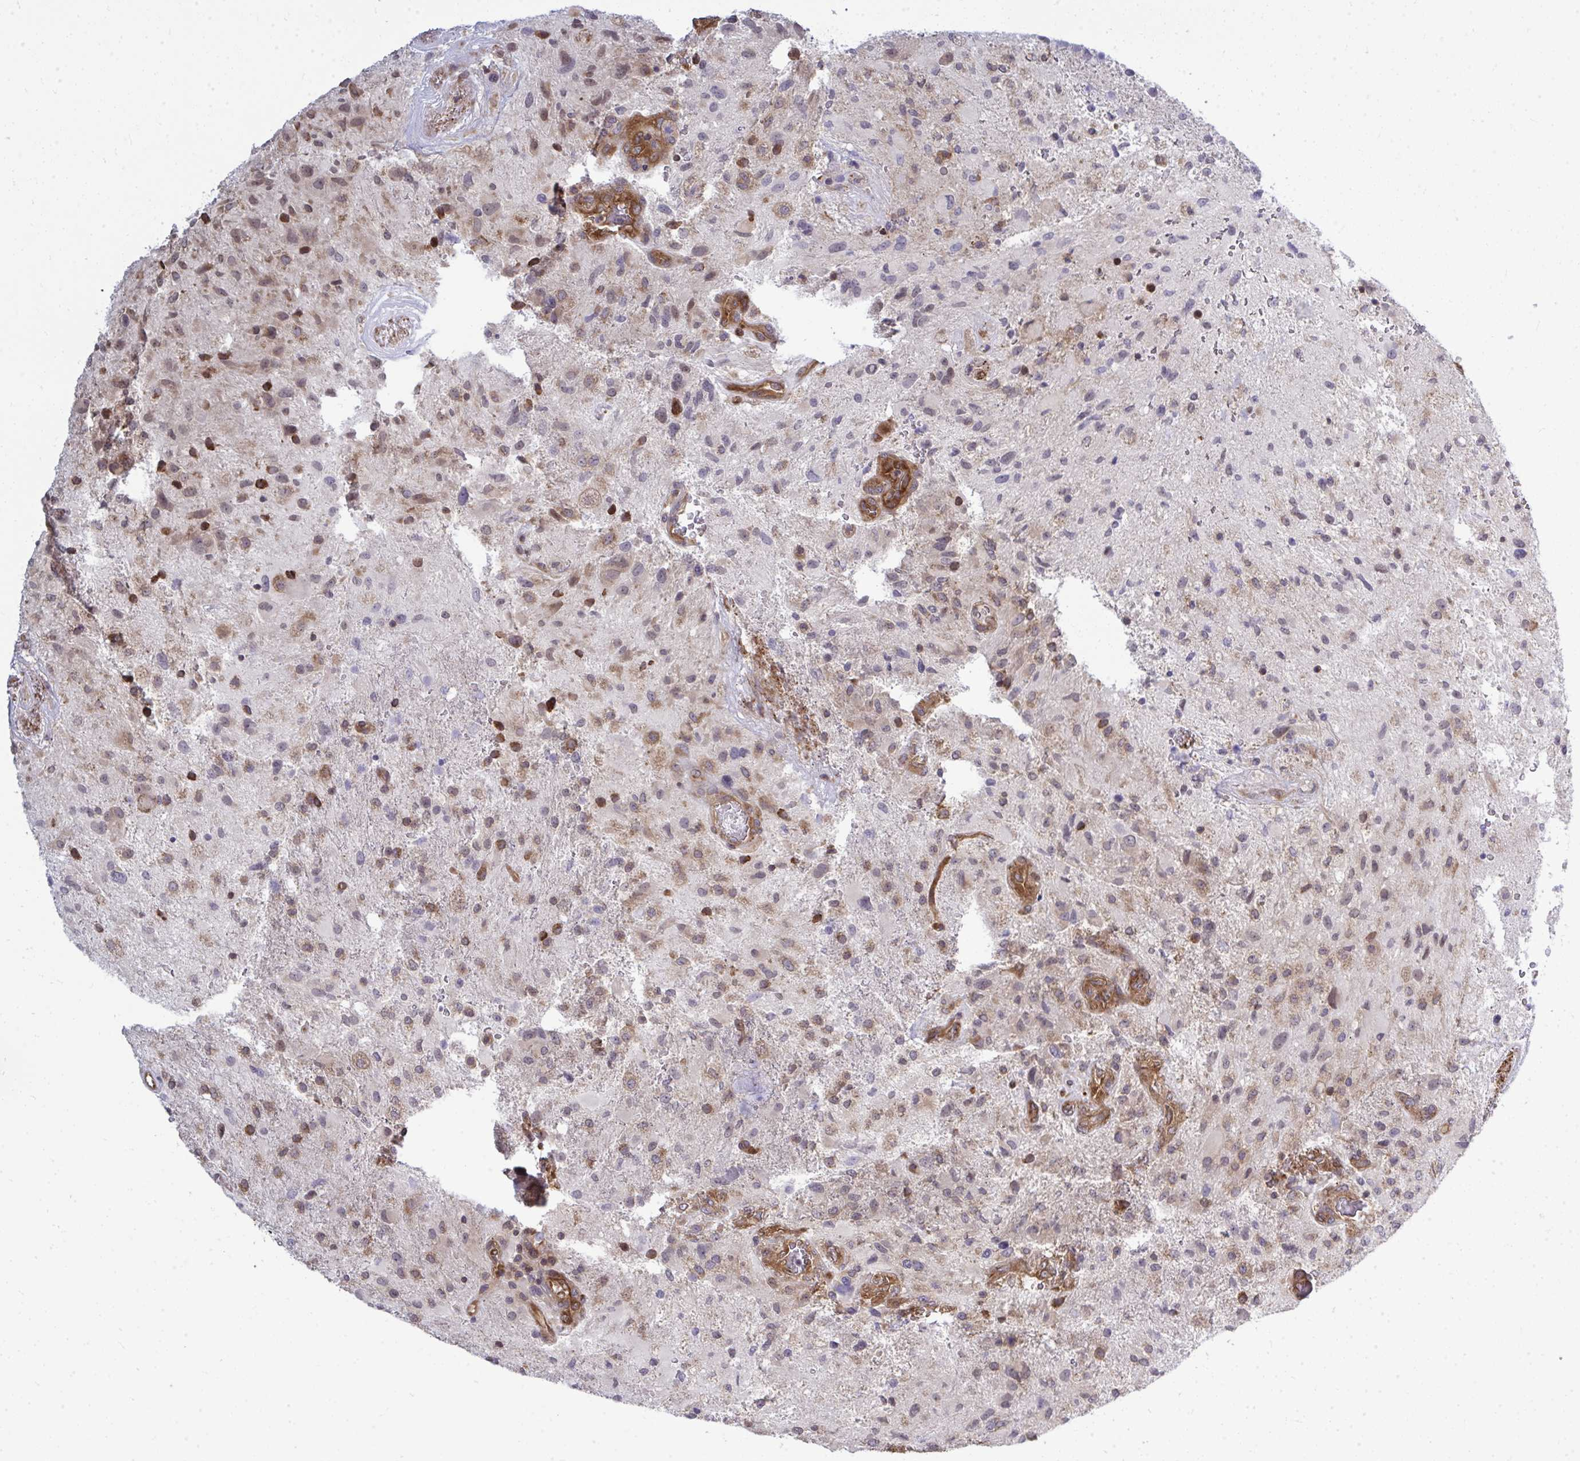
{"staining": {"intensity": "moderate", "quantity": "25%-75%", "location": "cytoplasmic/membranous"}, "tissue": "glioma", "cell_type": "Tumor cells", "image_type": "cancer", "snomed": [{"axis": "morphology", "description": "Glioma, malignant, High grade"}, {"axis": "topography", "description": "Brain"}], "caption": "Glioma was stained to show a protein in brown. There is medium levels of moderate cytoplasmic/membranous positivity in approximately 25%-75% of tumor cells.", "gene": "FUT10", "patient": {"sex": "male", "age": 53}}